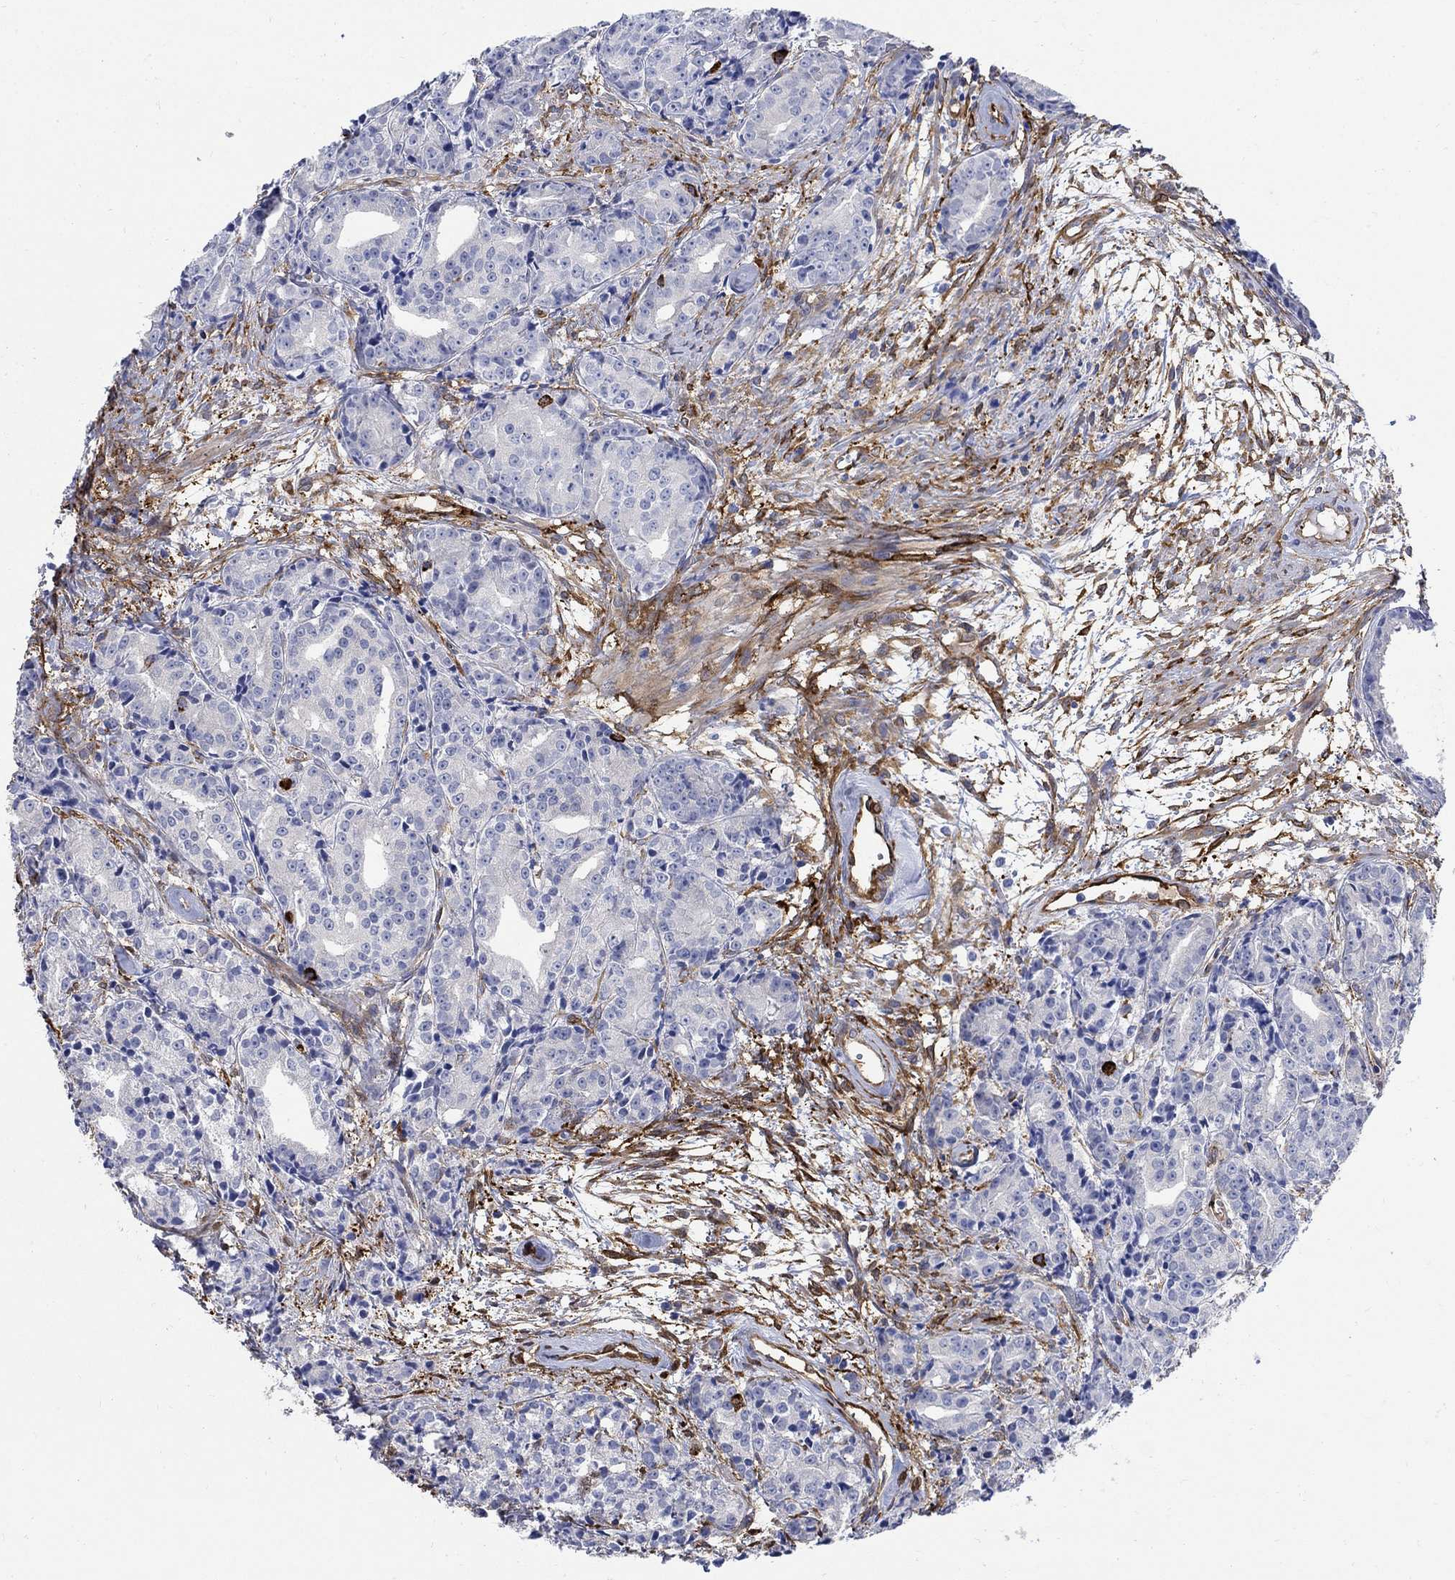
{"staining": {"intensity": "negative", "quantity": "none", "location": "none"}, "tissue": "prostate cancer", "cell_type": "Tumor cells", "image_type": "cancer", "snomed": [{"axis": "morphology", "description": "Adenocarcinoma, Medium grade"}, {"axis": "topography", "description": "Prostate"}], "caption": "Micrograph shows no protein expression in tumor cells of prostate cancer tissue. (Immunohistochemistry, brightfield microscopy, high magnification).", "gene": "TGM2", "patient": {"sex": "male", "age": 74}}